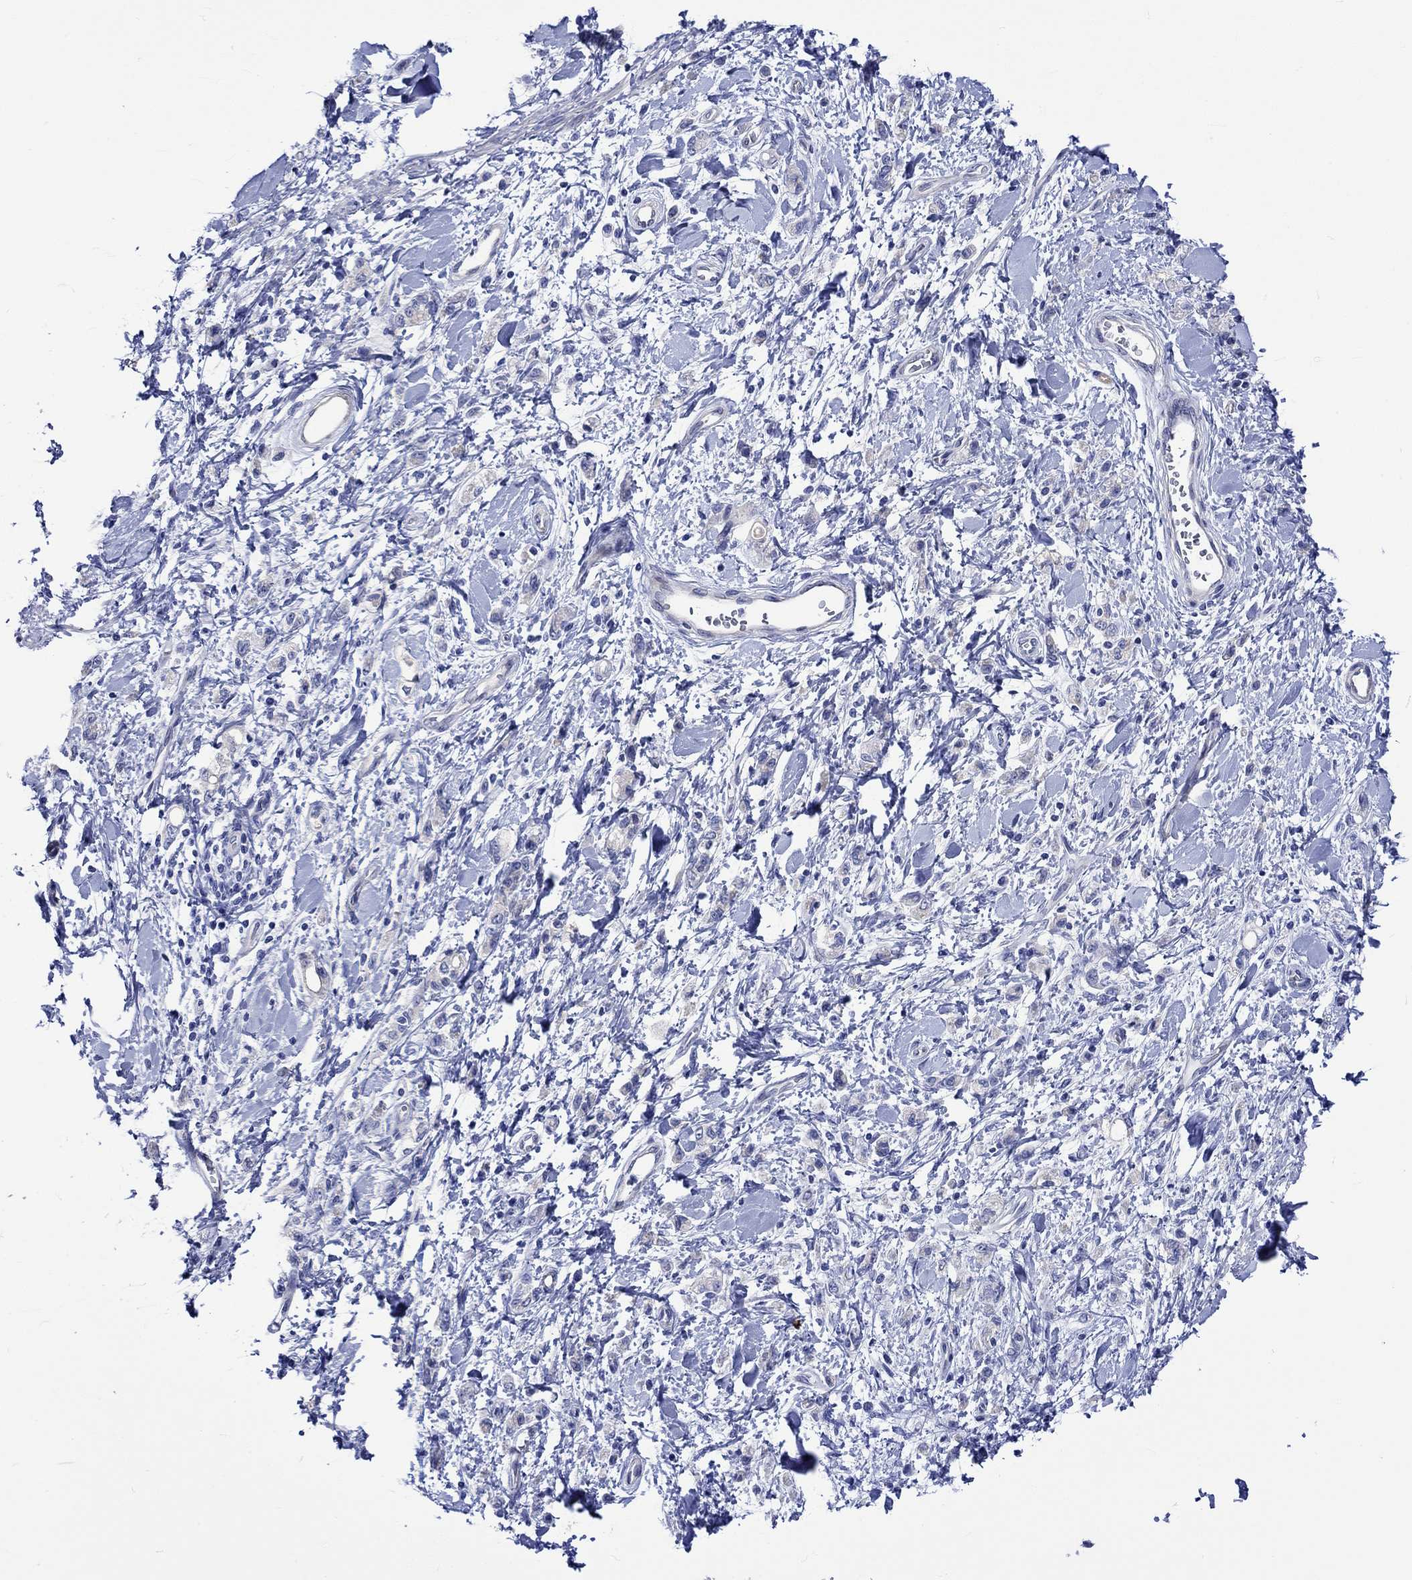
{"staining": {"intensity": "negative", "quantity": "none", "location": "none"}, "tissue": "stomach cancer", "cell_type": "Tumor cells", "image_type": "cancer", "snomed": [{"axis": "morphology", "description": "Adenocarcinoma, NOS"}, {"axis": "topography", "description": "Stomach"}], "caption": "The immunohistochemistry (IHC) image has no significant staining in tumor cells of stomach adenocarcinoma tissue.", "gene": "HARBI1", "patient": {"sex": "male", "age": 77}}